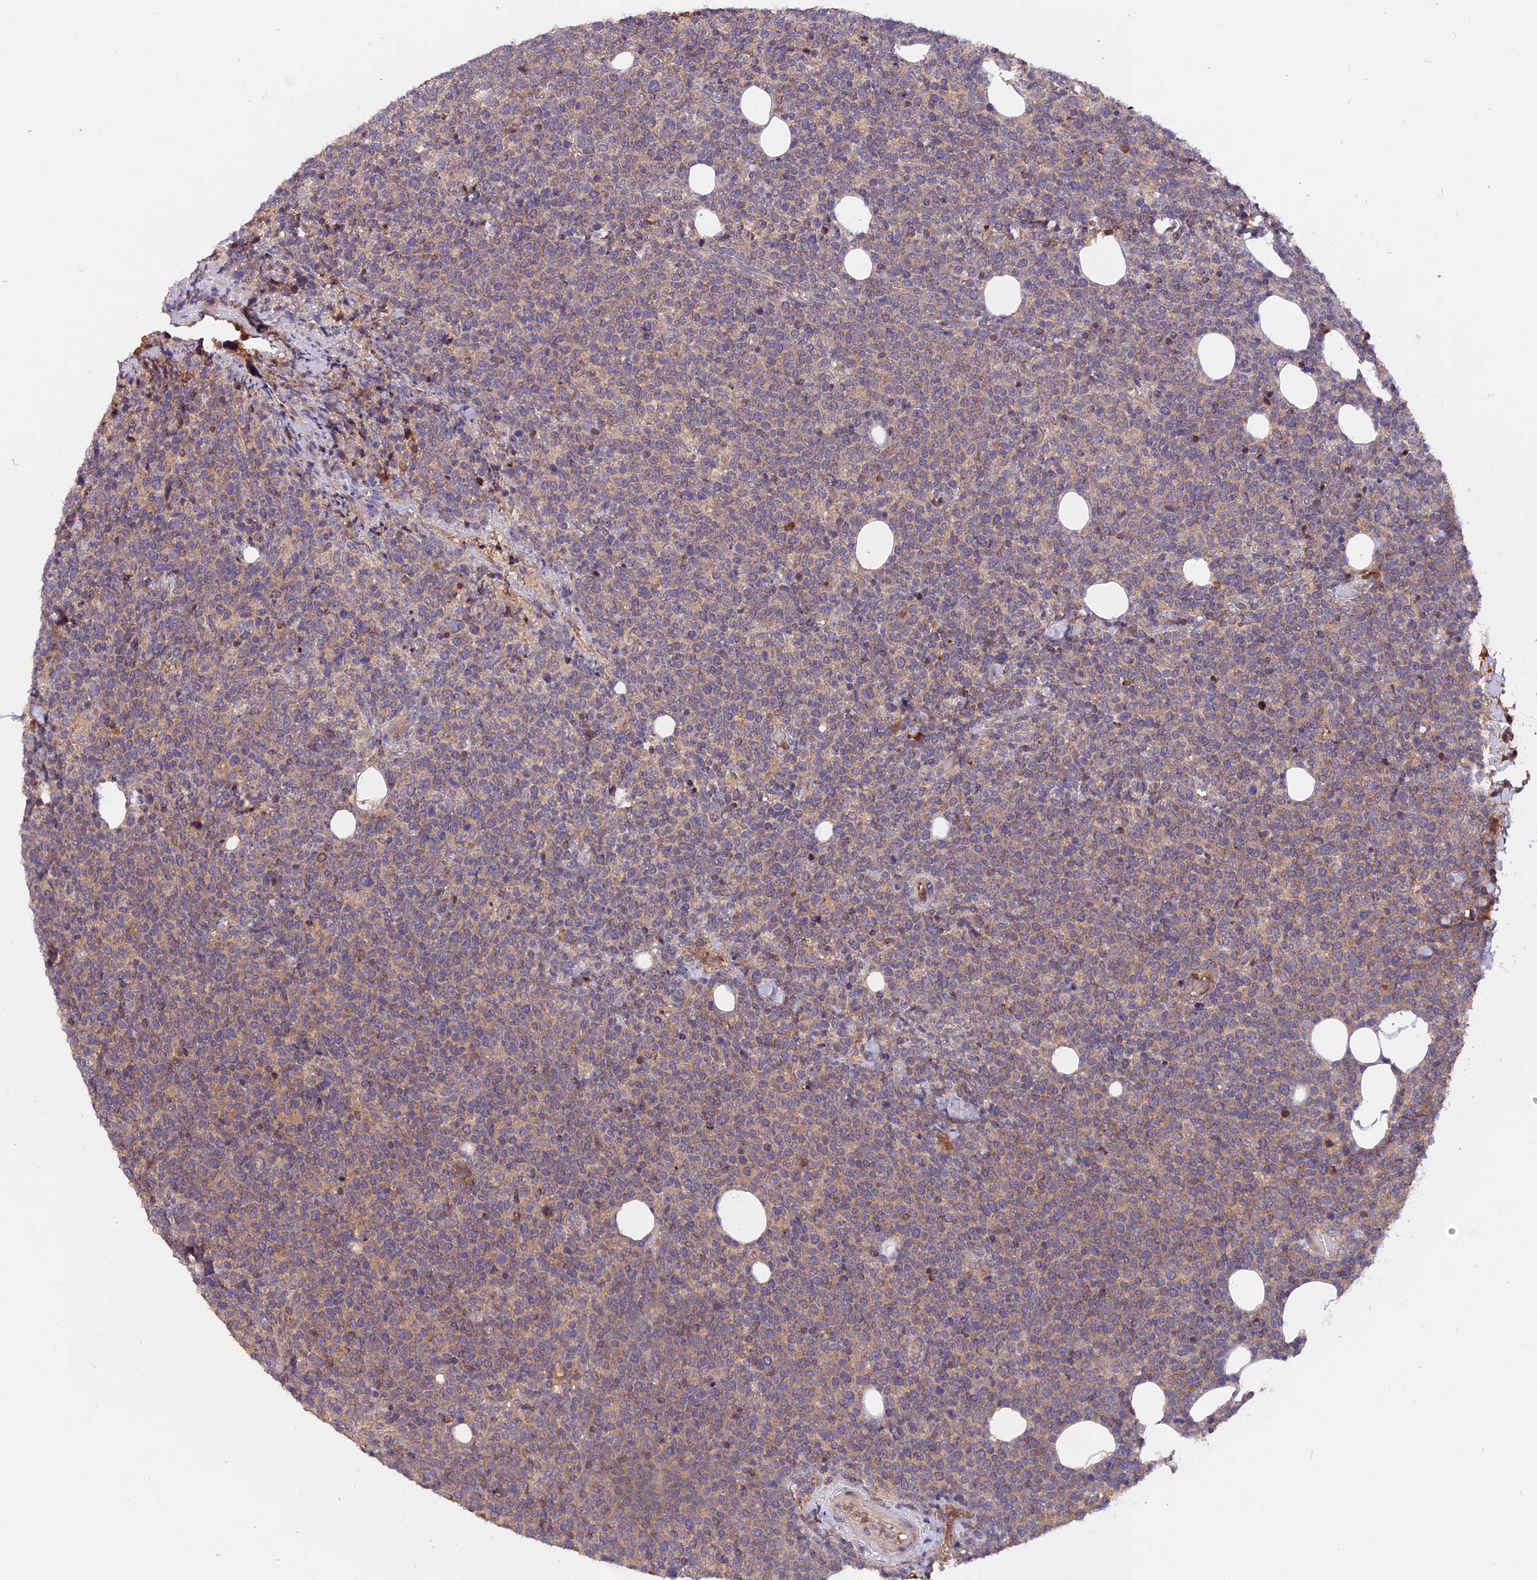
{"staining": {"intensity": "weak", "quantity": "25%-75%", "location": "cytoplasmic/membranous"}, "tissue": "lymphoma", "cell_type": "Tumor cells", "image_type": "cancer", "snomed": [{"axis": "morphology", "description": "Malignant lymphoma, non-Hodgkin's type, High grade"}, {"axis": "topography", "description": "Lymph node"}], "caption": "A brown stain labels weak cytoplasmic/membranous positivity of a protein in human high-grade malignant lymphoma, non-Hodgkin's type tumor cells.", "gene": "MARK4", "patient": {"sex": "male", "age": 61}}